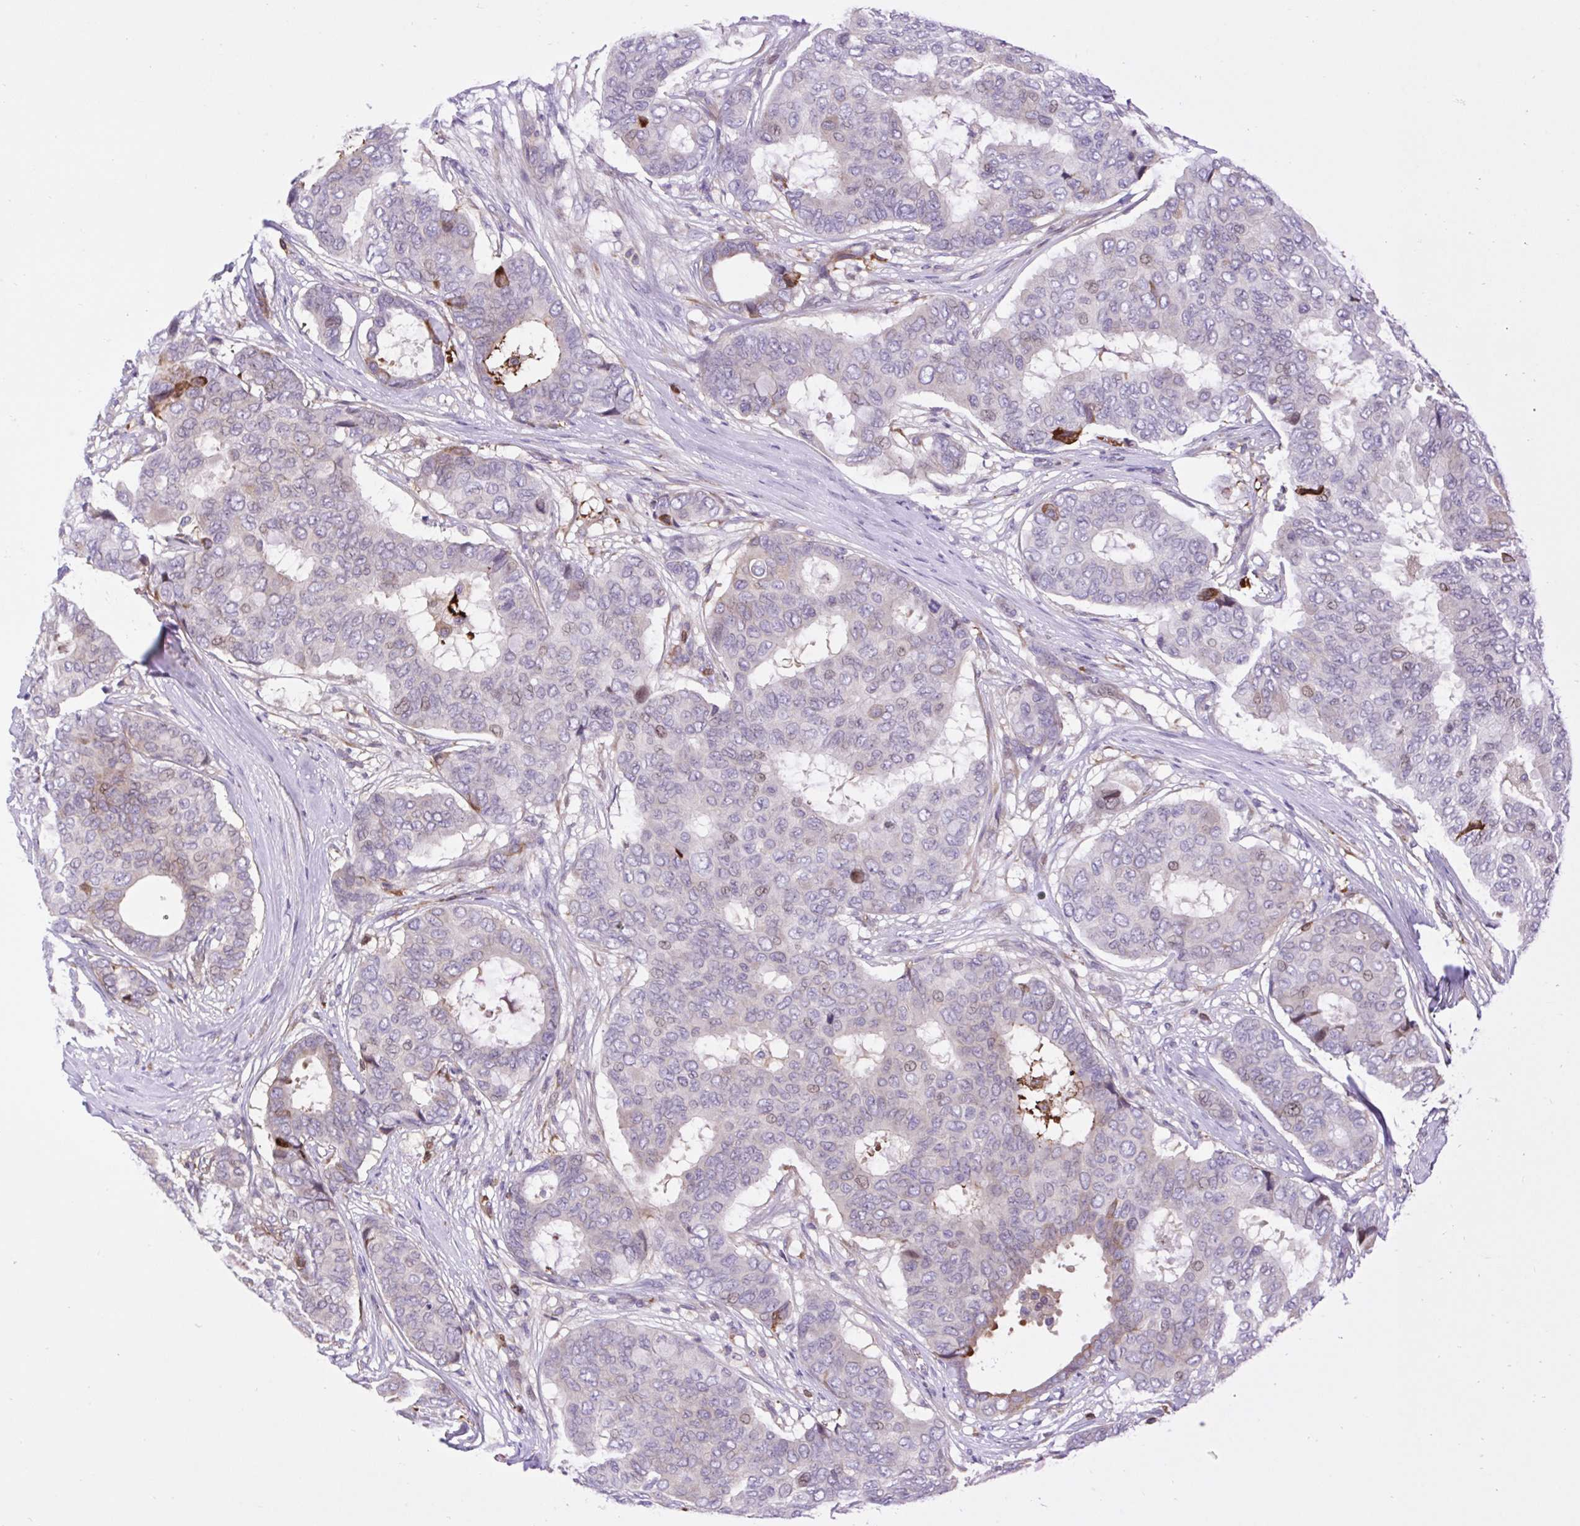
{"staining": {"intensity": "negative", "quantity": "none", "location": "none"}, "tissue": "breast cancer", "cell_type": "Tumor cells", "image_type": "cancer", "snomed": [{"axis": "morphology", "description": "Duct carcinoma"}, {"axis": "topography", "description": "Breast"}], "caption": "The image reveals no staining of tumor cells in breast infiltrating ductal carcinoma.", "gene": "TPRG1", "patient": {"sex": "female", "age": 75}}